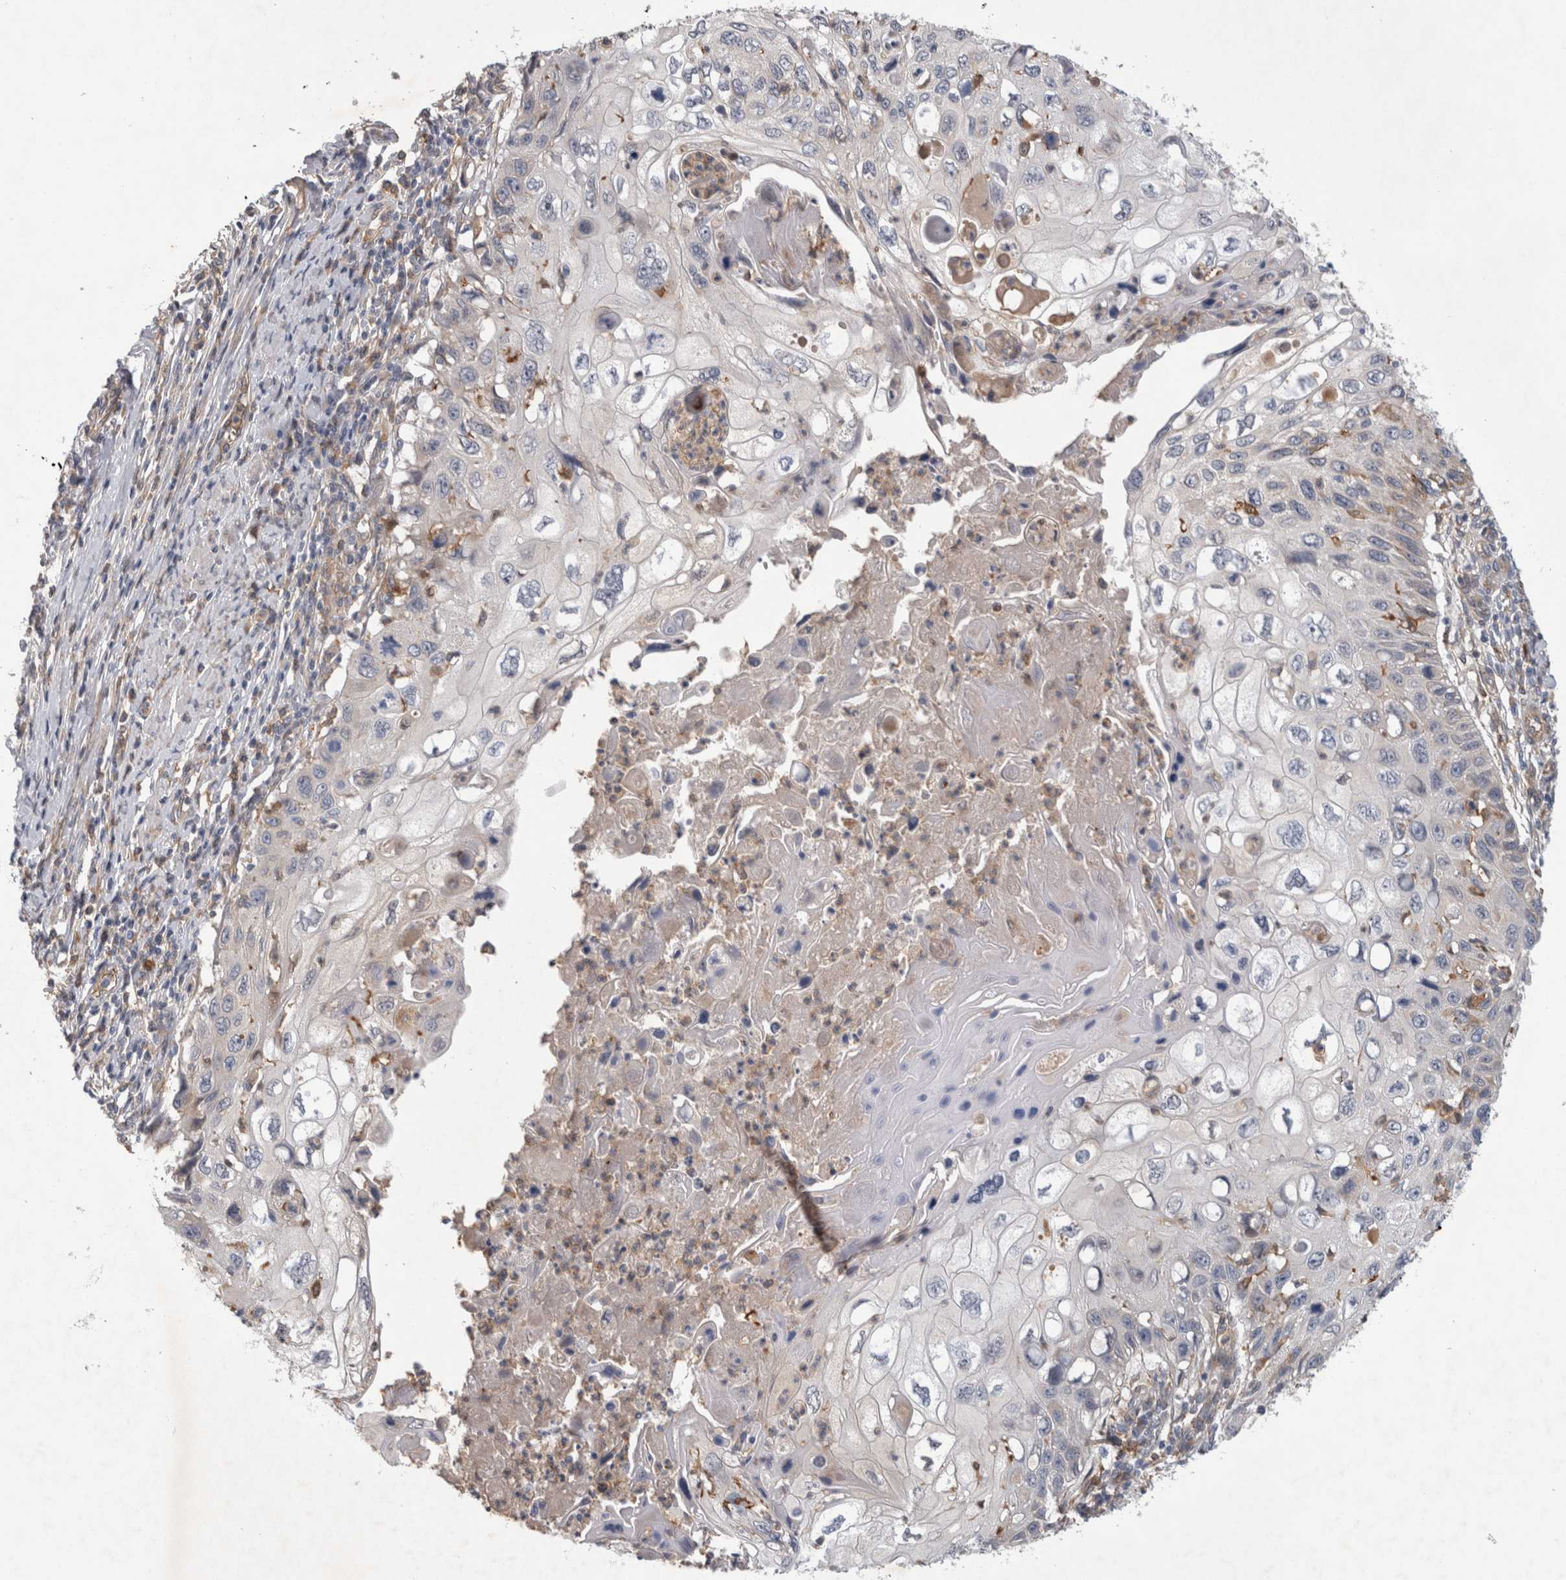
{"staining": {"intensity": "negative", "quantity": "none", "location": "none"}, "tissue": "cervical cancer", "cell_type": "Tumor cells", "image_type": "cancer", "snomed": [{"axis": "morphology", "description": "Squamous cell carcinoma, NOS"}, {"axis": "topography", "description": "Cervix"}], "caption": "The photomicrograph displays no staining of tumor cells in cervical cancer.", "gene": "ANKFY1", "patient": {"sex": "female", "age": 70}}